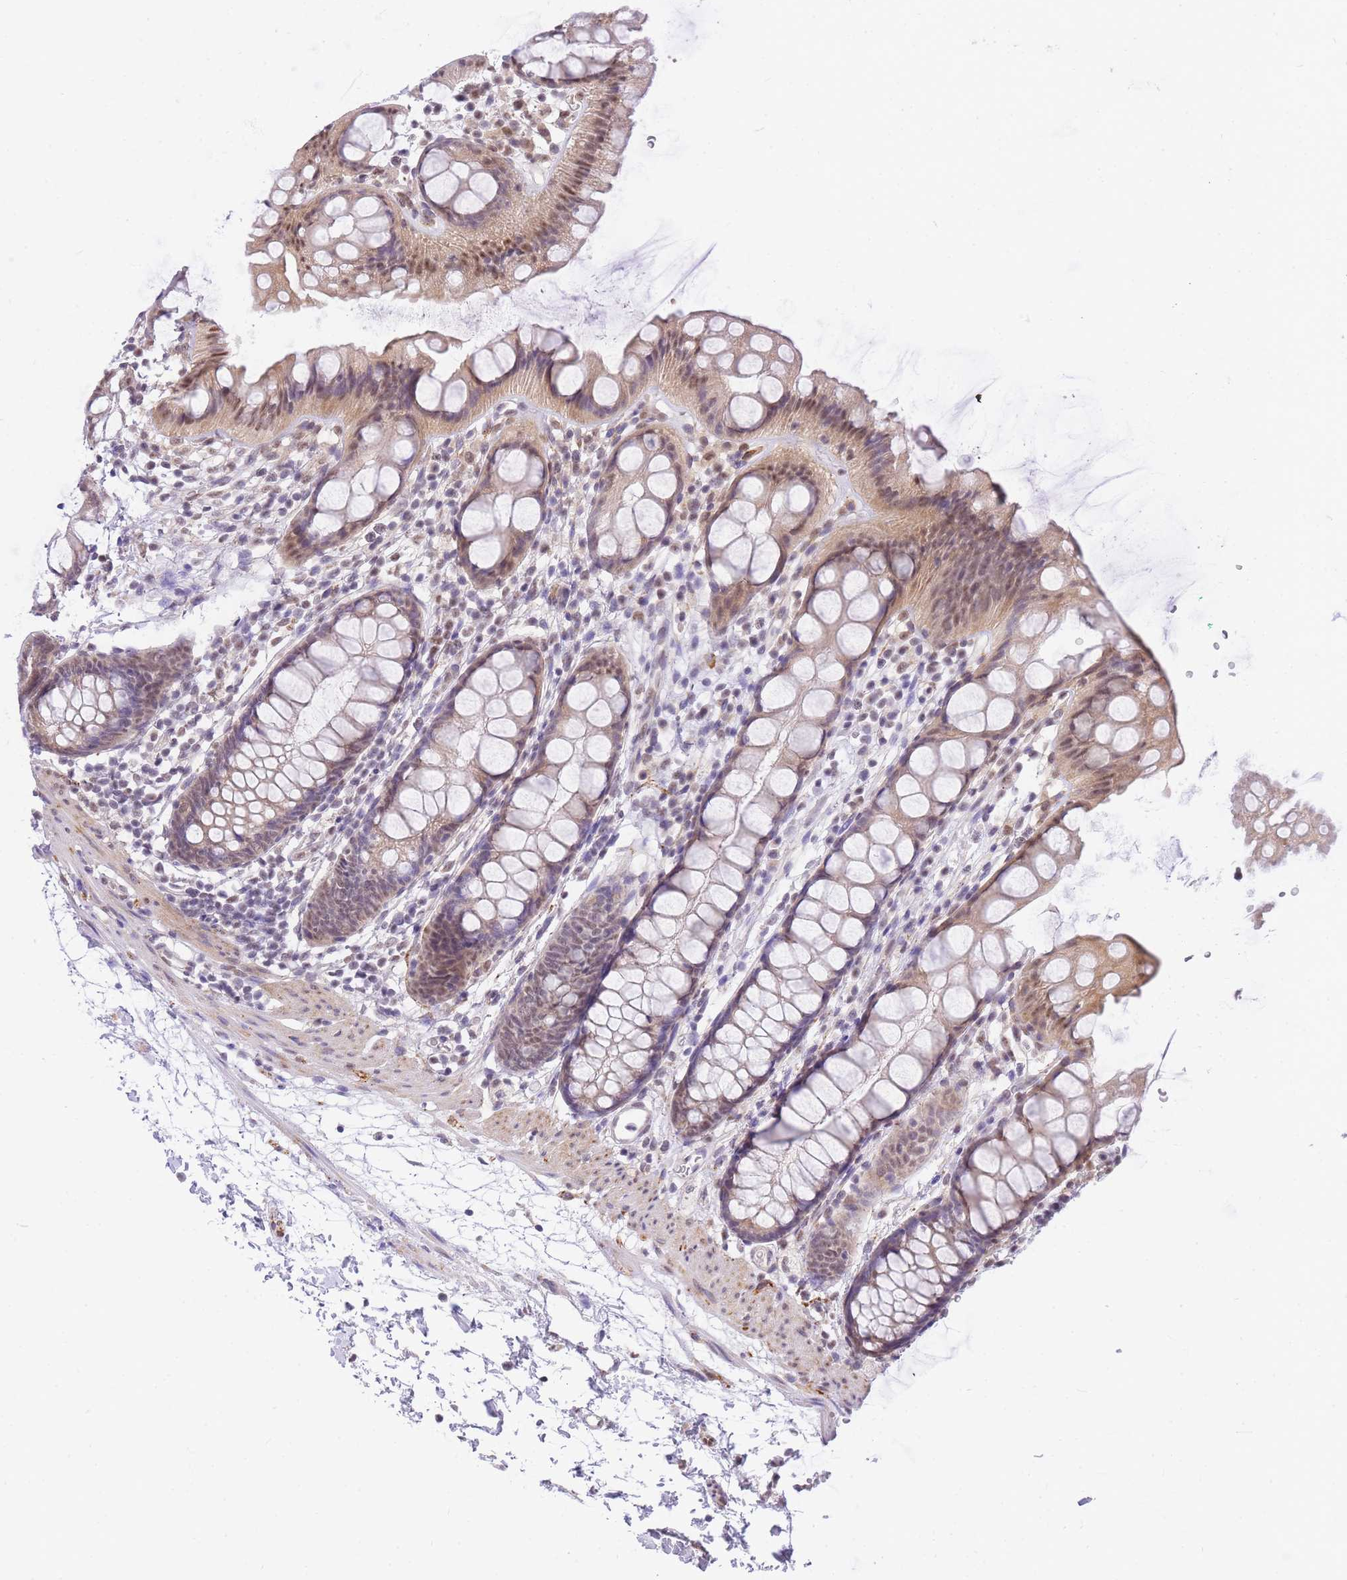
{"staining": {"intensity": "weak", "quantity": ">75%", "location": "cytoplasmic/membranous,nuclear"}, "tissue": "rectum", "cell_type": "Glandular cells", "image_type": "normal", "snomed": [{"axis": "morphology", "description": "Normal tissue, NOS"}, {"axis": "topography", "description": "Rectum"}], "caption": "Immunohistochemistry (IHC) micrograph of normal human rectum stained for a protein (brown), which demonstrates low levels of weak cytoplasmic/membranous,nuclear positivity in about >75% of glandular cells.", "gene": "S100PBP", "patient": {"sex": "female", "age": 65}}